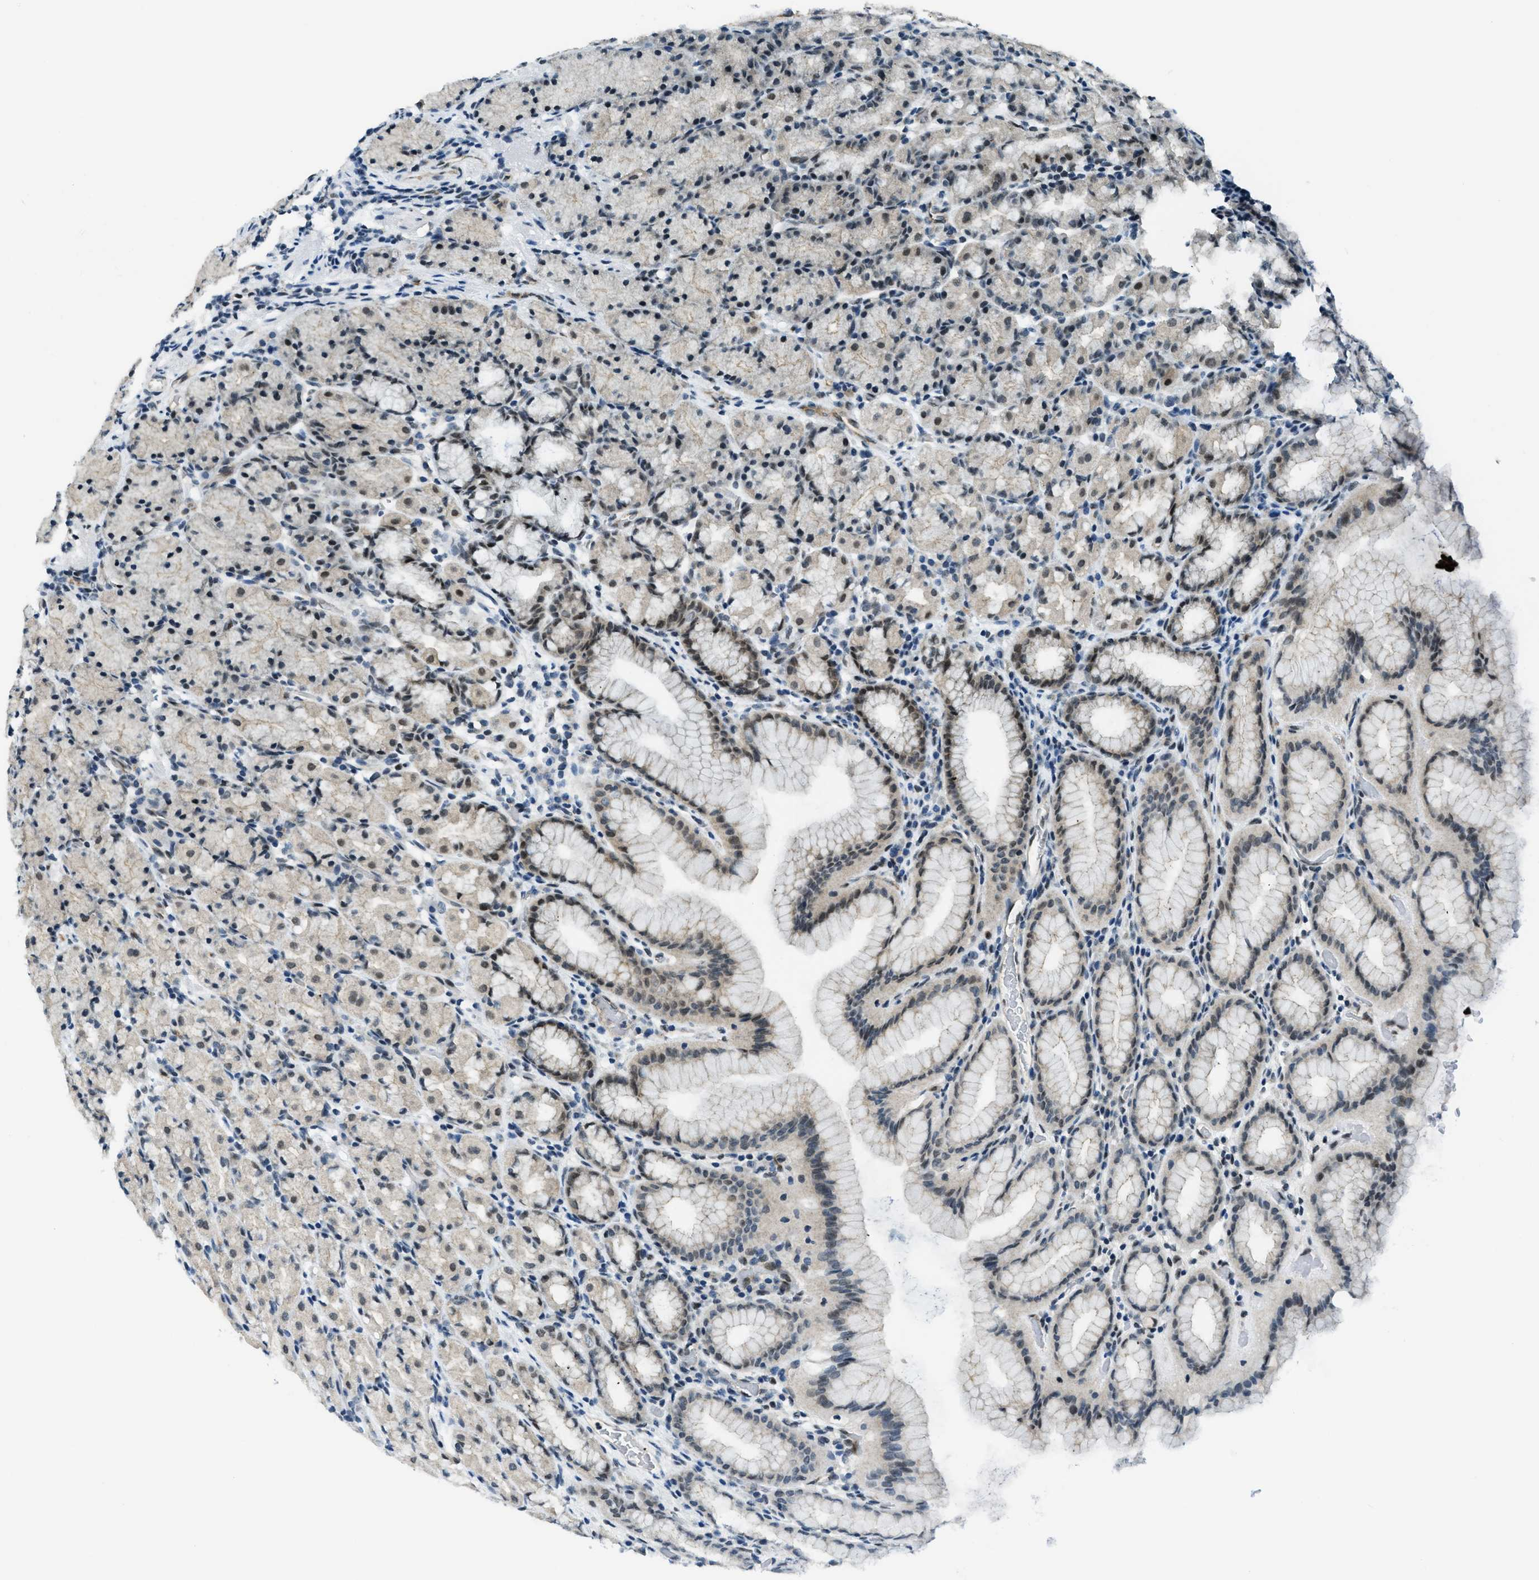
{"staining": {"intensity": "moderate", "quantity": "25%-75%", "location": "cytoplasmic/membranous,nuclear"}, "tissue": "stomach", "cell_type": "Glandular cells", "image_type": "normal", "snomed": [{"axis": "morphology", "description": "Normal tissue, NOS"}, {"axis": "topography", "description": "Stomach, upper"}], "caption": "IHC (DAB (3,3'-diaminobenzidine)) staining of benign stomach displays moderate cytoplasmic/membranous,nuclear protein staining in approximately 25%-75% of glandular cells.", "gene": "KLF6", "patient": {"sex": "male", "age": 68}}